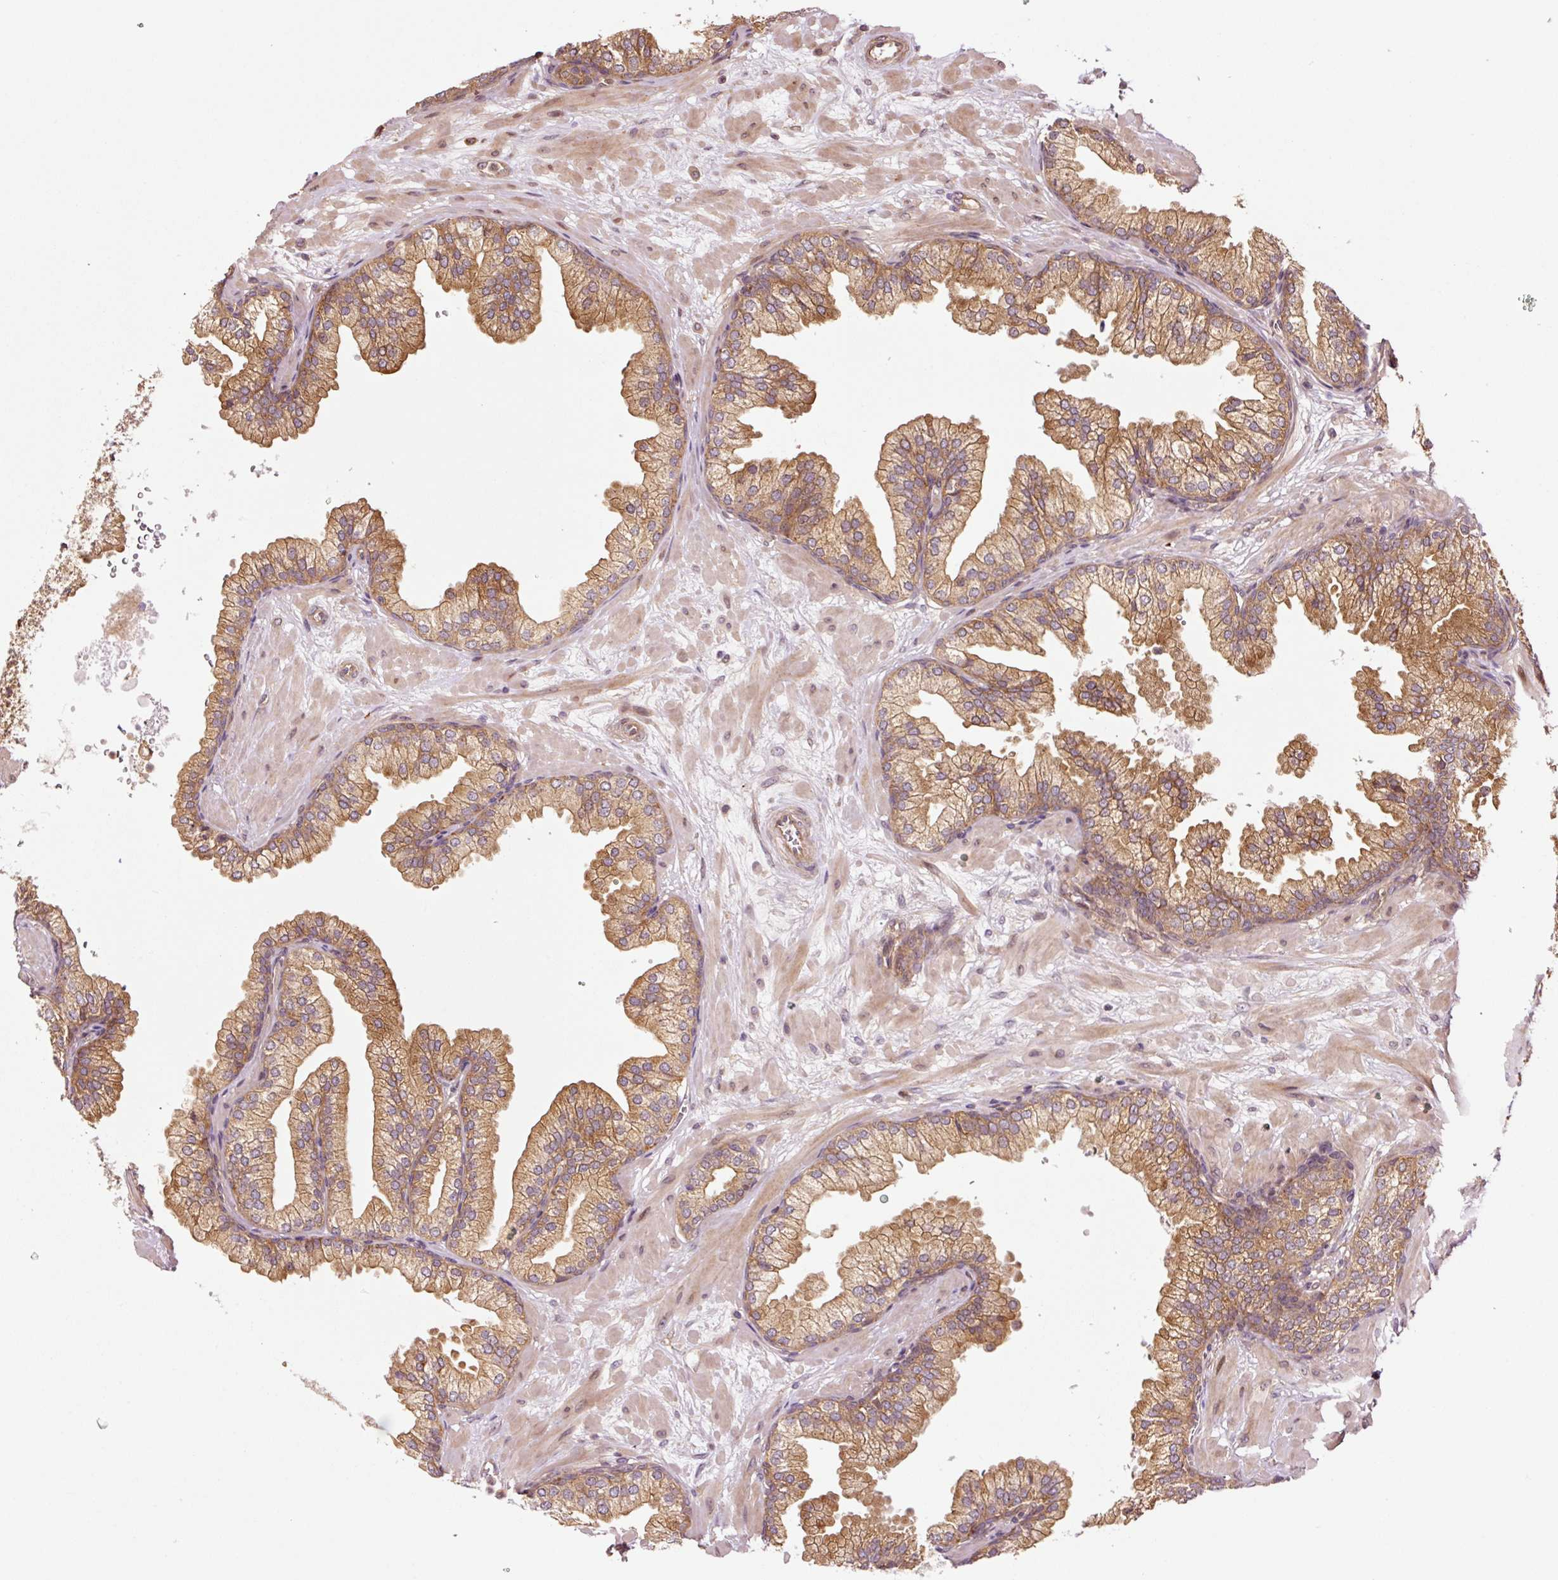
{"staining": {"intensity": "moderate", "quantity": ">75%", "location": "cytoplasmic/membranous"}, "tissue": "prostate", "cell_type": "Glandular cells", "image_type": "normal", "snomed": [{"axis": "morphology", "description": "Normal tissue, NOS"}, {"axis": "topography", "description": "Prostate"}, {"axis": "topography", "description": "Peripheral nerve tissue"}], "caption": "IHC micrograph of benign prostate: prostate stained using immunohistochemistry shows medium levels of moderate protein expression localized specifically in the cytoplasmic/membranous of glandular cells, appearing as a cytoplasmic/membranous brown color.", "gene": "OXER1", "patient": {"sex": "male", "age": 61}}